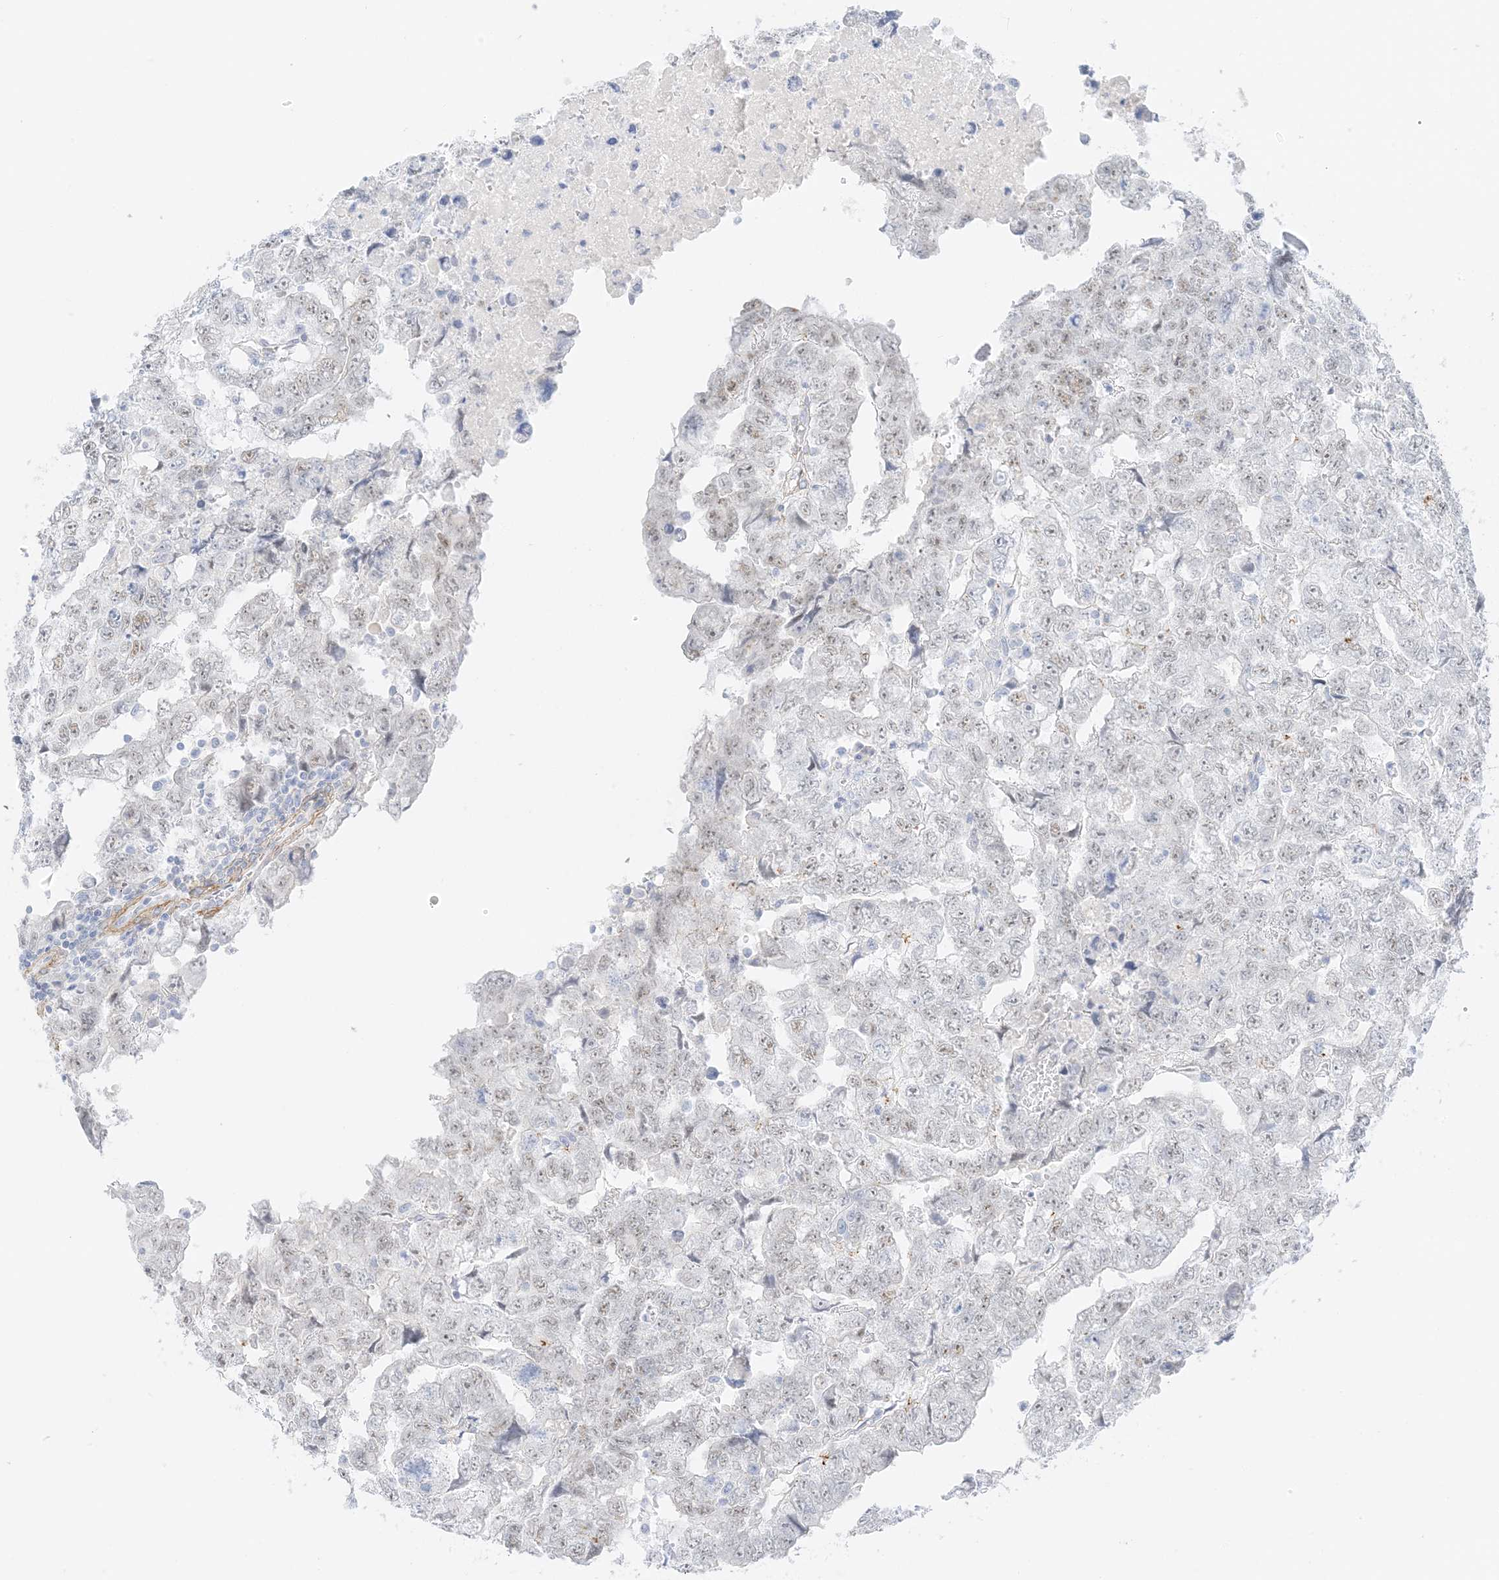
{"staining": {"intensity": "weak", "quantity": ">75%", "location": "nuclear"}, "tissue": "testis cancer", "cell_type": "Tumor cells", "image_type": "cancer", "snomed": [{"axis": "morphology", "description": "Carcinoma, Embryonal, NOS"}, {"axis": "topography", "description": "Testis"}], "caption": "This image demonstrates testis cancer stained with immunohistochemistry (IHC) to label a protein in brown. The nuclear of tumor cells show weak positivity for the protein. Nuclei are counter-stained blue.", "gene": "SLC22A13", "patient": {"sex": "male", "age": 36}}